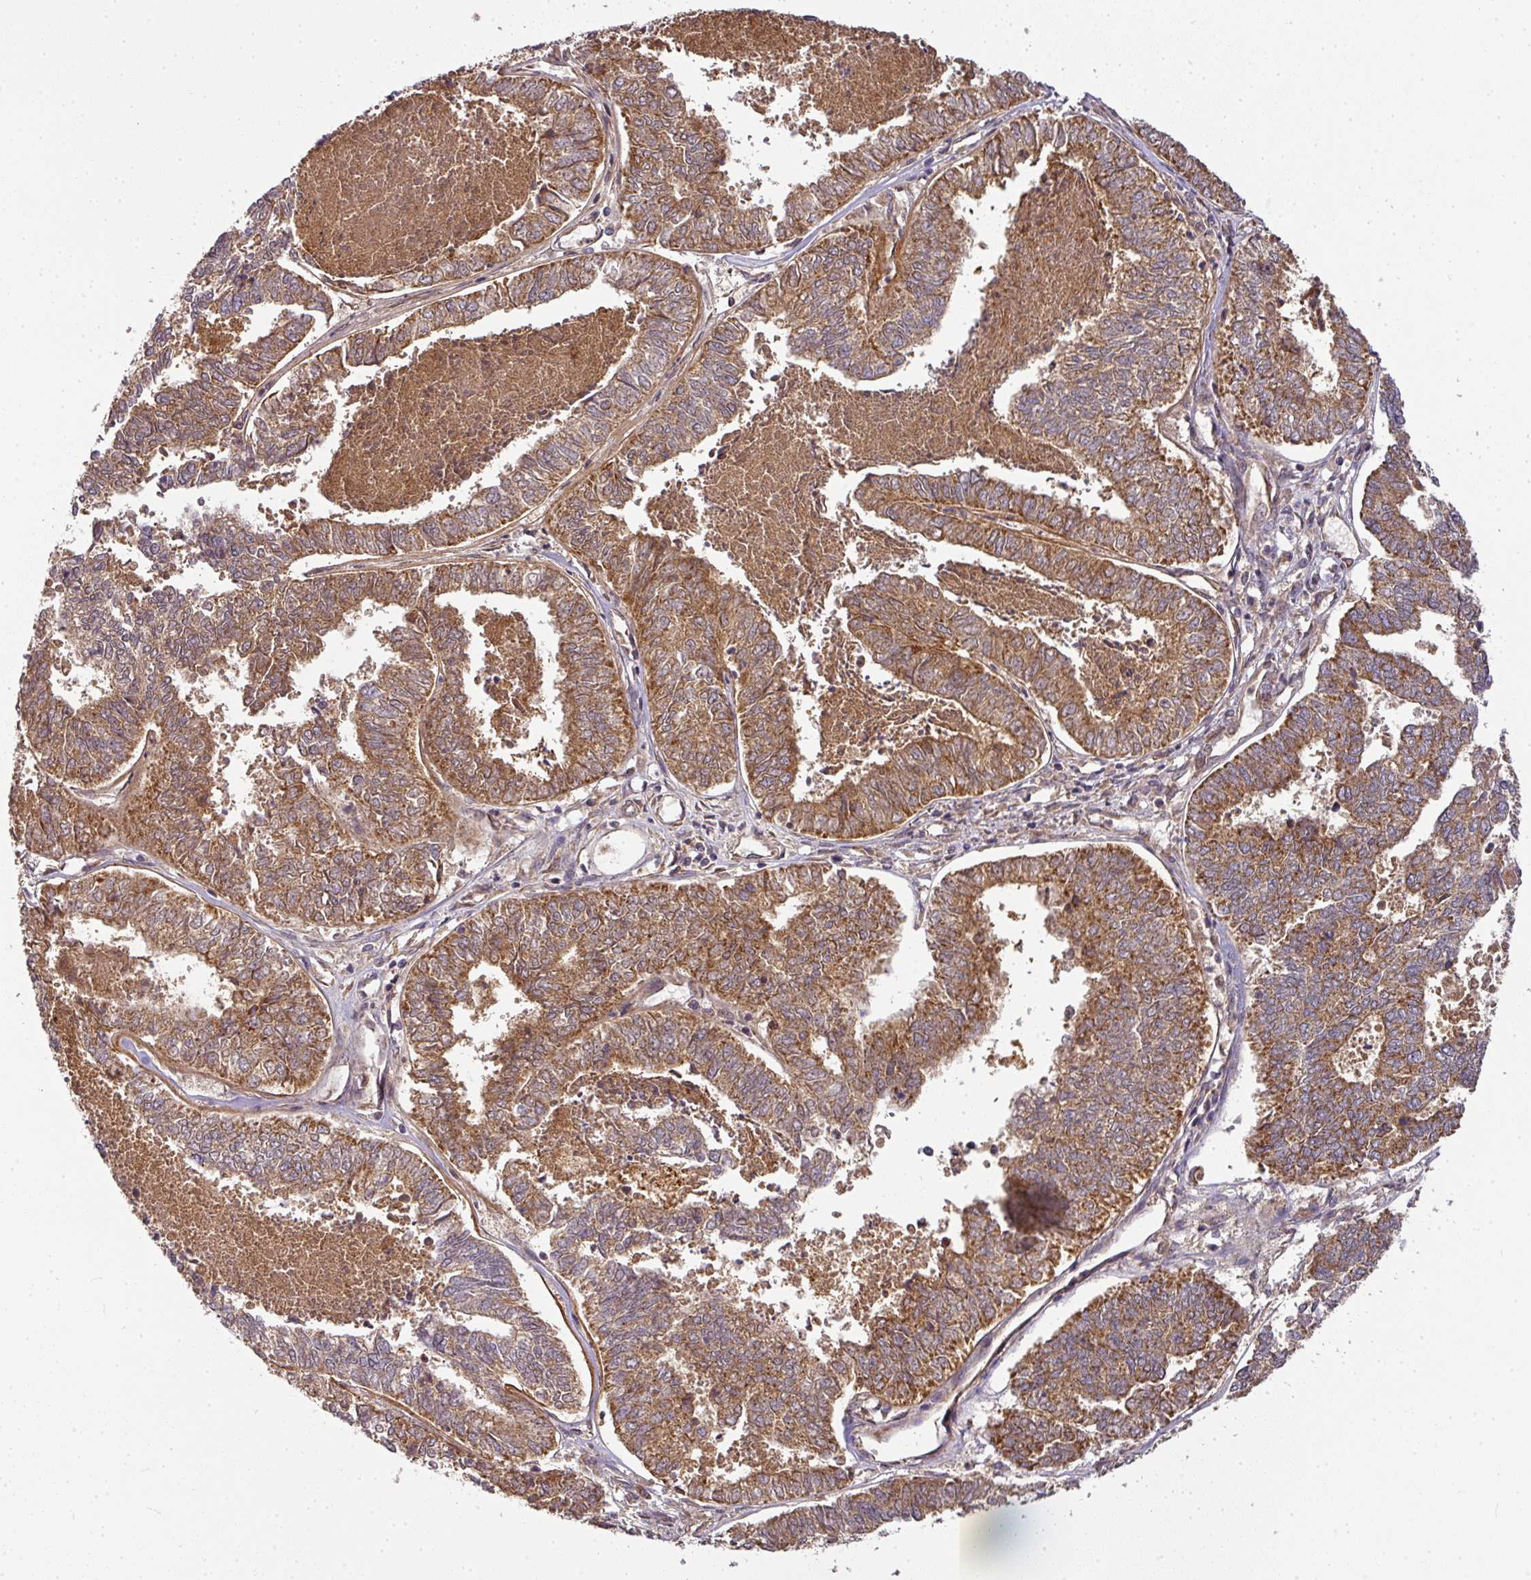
{"staining": {"intensity": "moderate", "quantity": "25%-75%", "location": "cytoplasmic/membranous"}, "tissue": "endometrial cancer", "cell_type": "Tumor cells", "image_type": "cancer", "snomed": [{"axis": "morphology", "description": "Adenocarcinoma, NOS"}, {"axis": "topography", "description": "Endometrium"}], "caption": "The image displays a brown stain indicating the presence of a protein in the cytoplasmic/membranous of tumor cells in endometrial adenocarcinoma.", "gene": "MALSU1", "patient": {"sex": "female", "age": 73}}